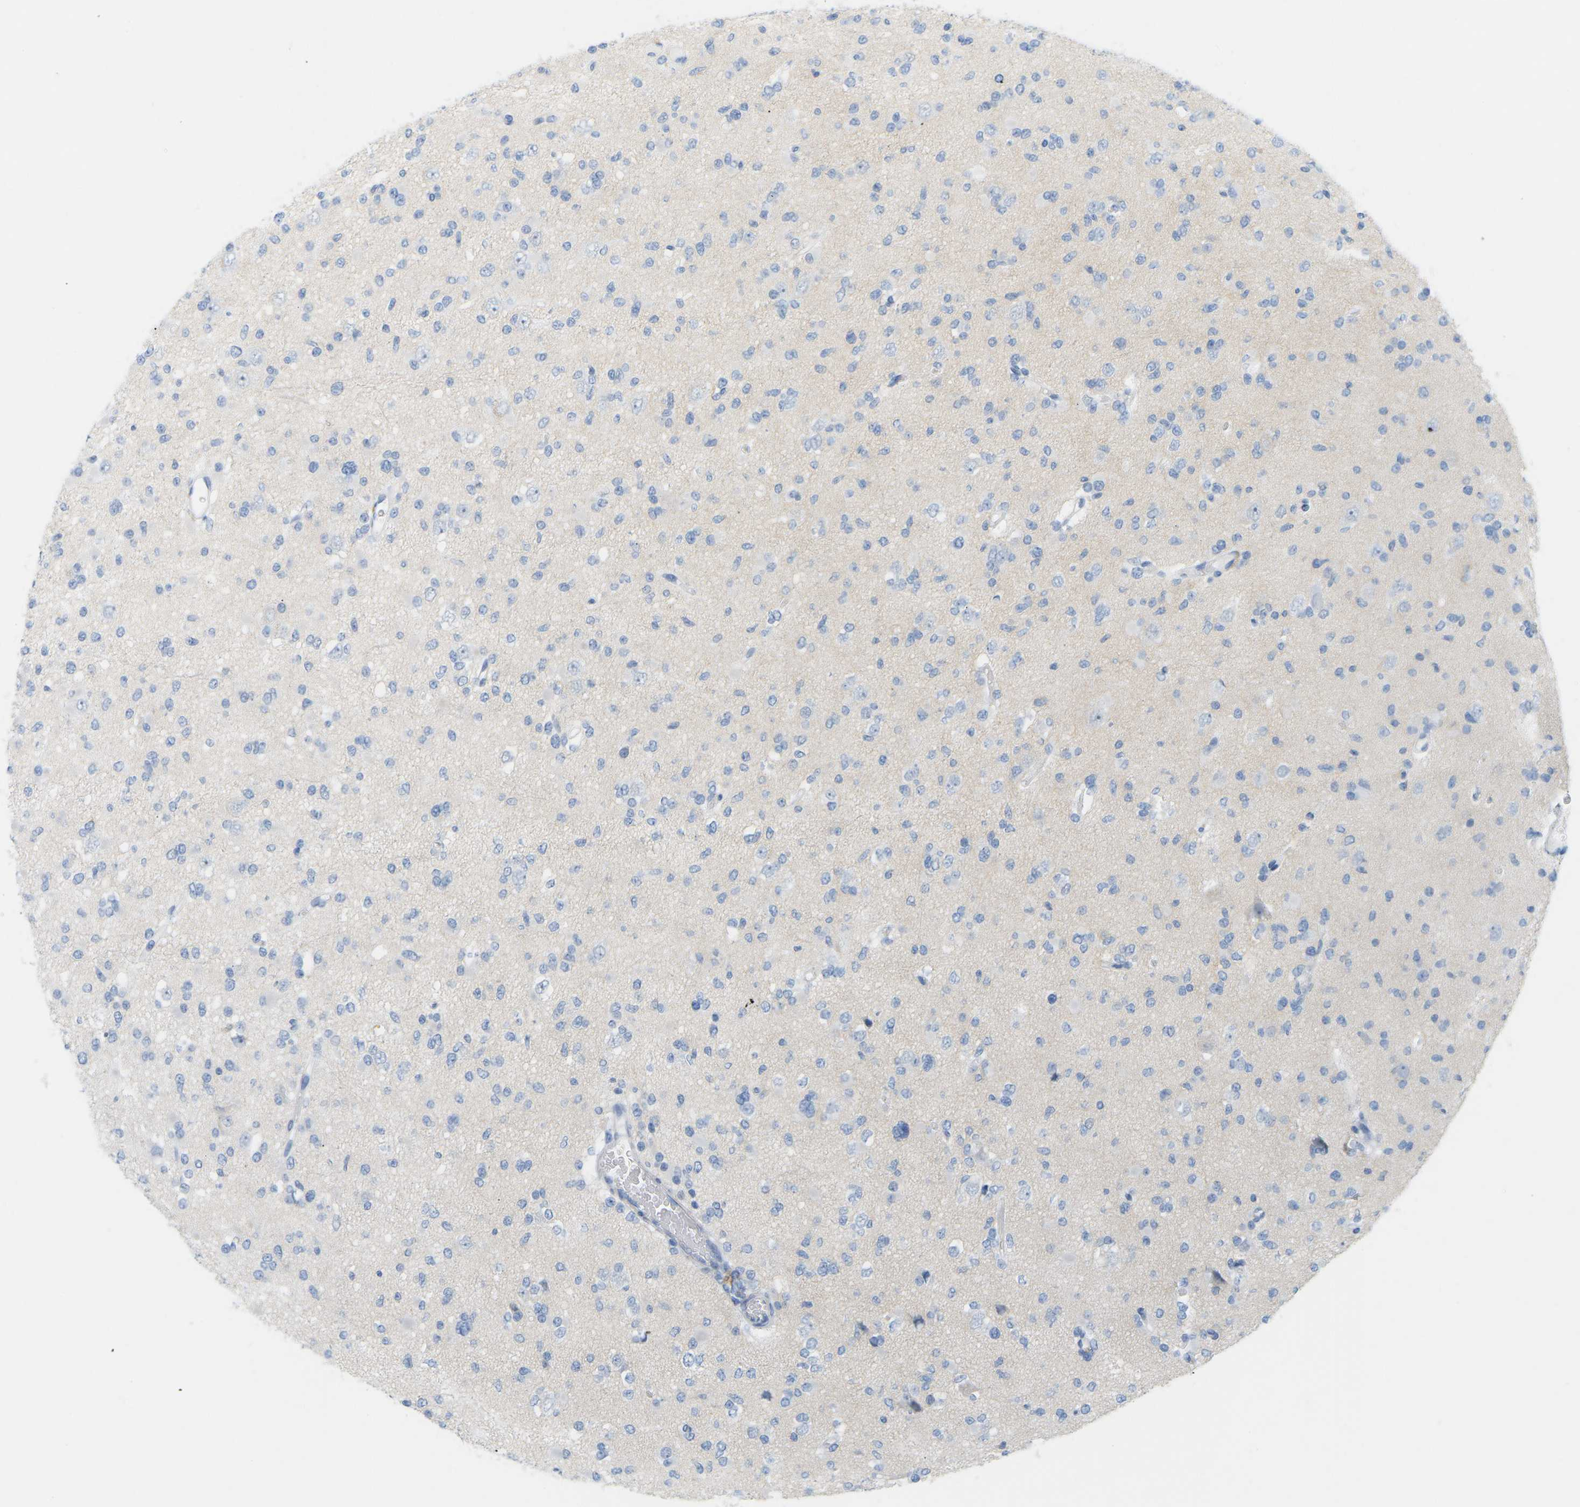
{"staining": {"intensity": "negative", "quantity": "none", "location": "none"}, "tissue": "glioma", "cell_type": "Tumor cells", "image_type": "cancer", "snomed": [{"axis": "morphology", "description": "Glioma, malignant, Low grade"}, {"axis": "topography", "description": "Brain"}], "caption": "A histopathology image of human glioma is negative for staining in tumor cells.", "gene": "HLTF", "patient": {"sex": "female", "age": 22}}